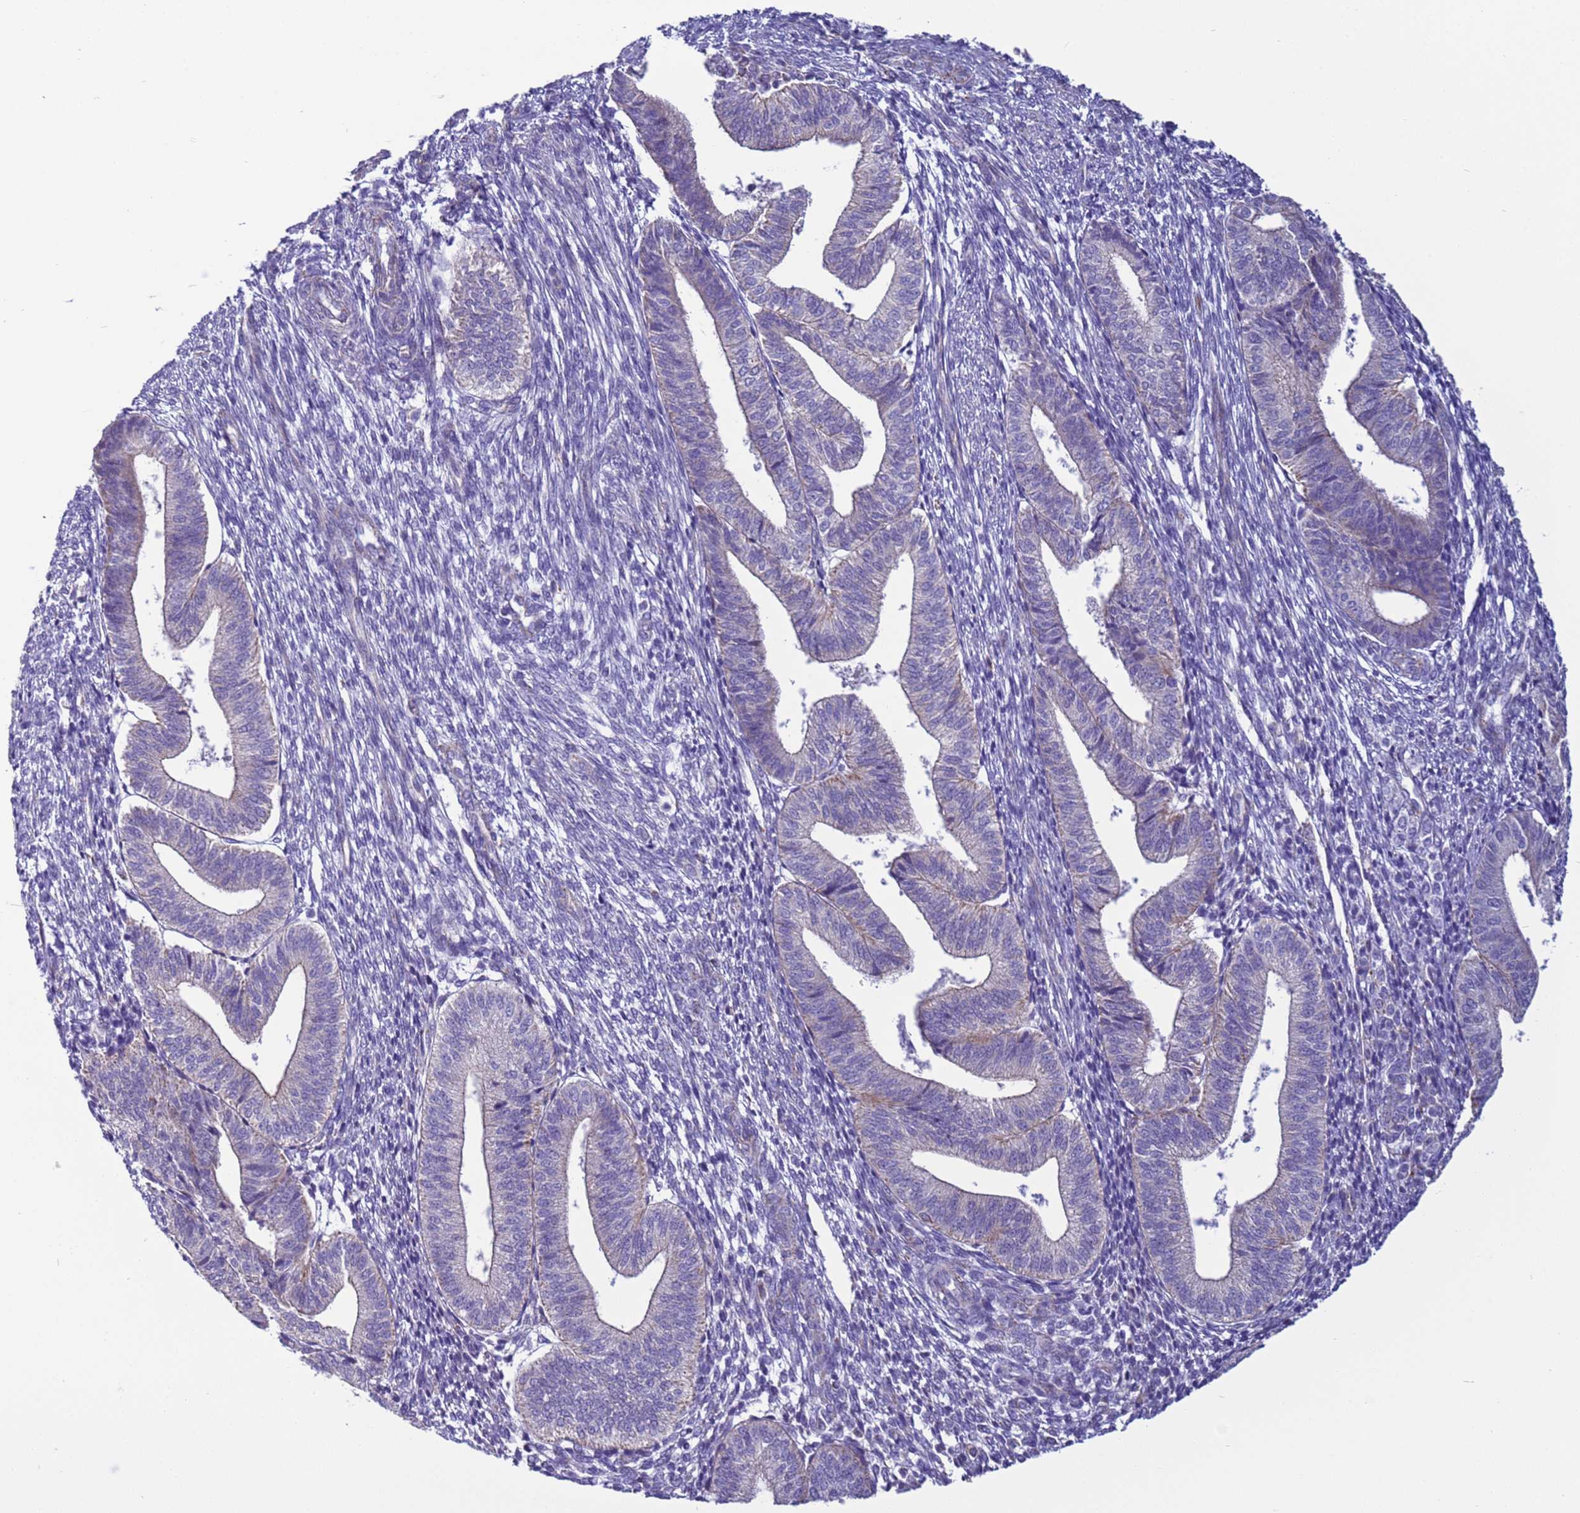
{"staining": {"intensity": "negative", "quantity": "none", "location": "none"}, "tissue": "endometrium", "cell_type": "Cells in endometrial stroma", "image_type": "normal", "snomed": [{"axis": "morphology", "description": "Normal tissue, NOS"}, {"axis": "topography", "description": "Endometrium"}], "caption": "Histopathology image shows no significant protein positivity in cells in endometrial stroma of normal endometrium.", "gene": "HPCAL1", "patient": {"sex": "female", "age": 34}}